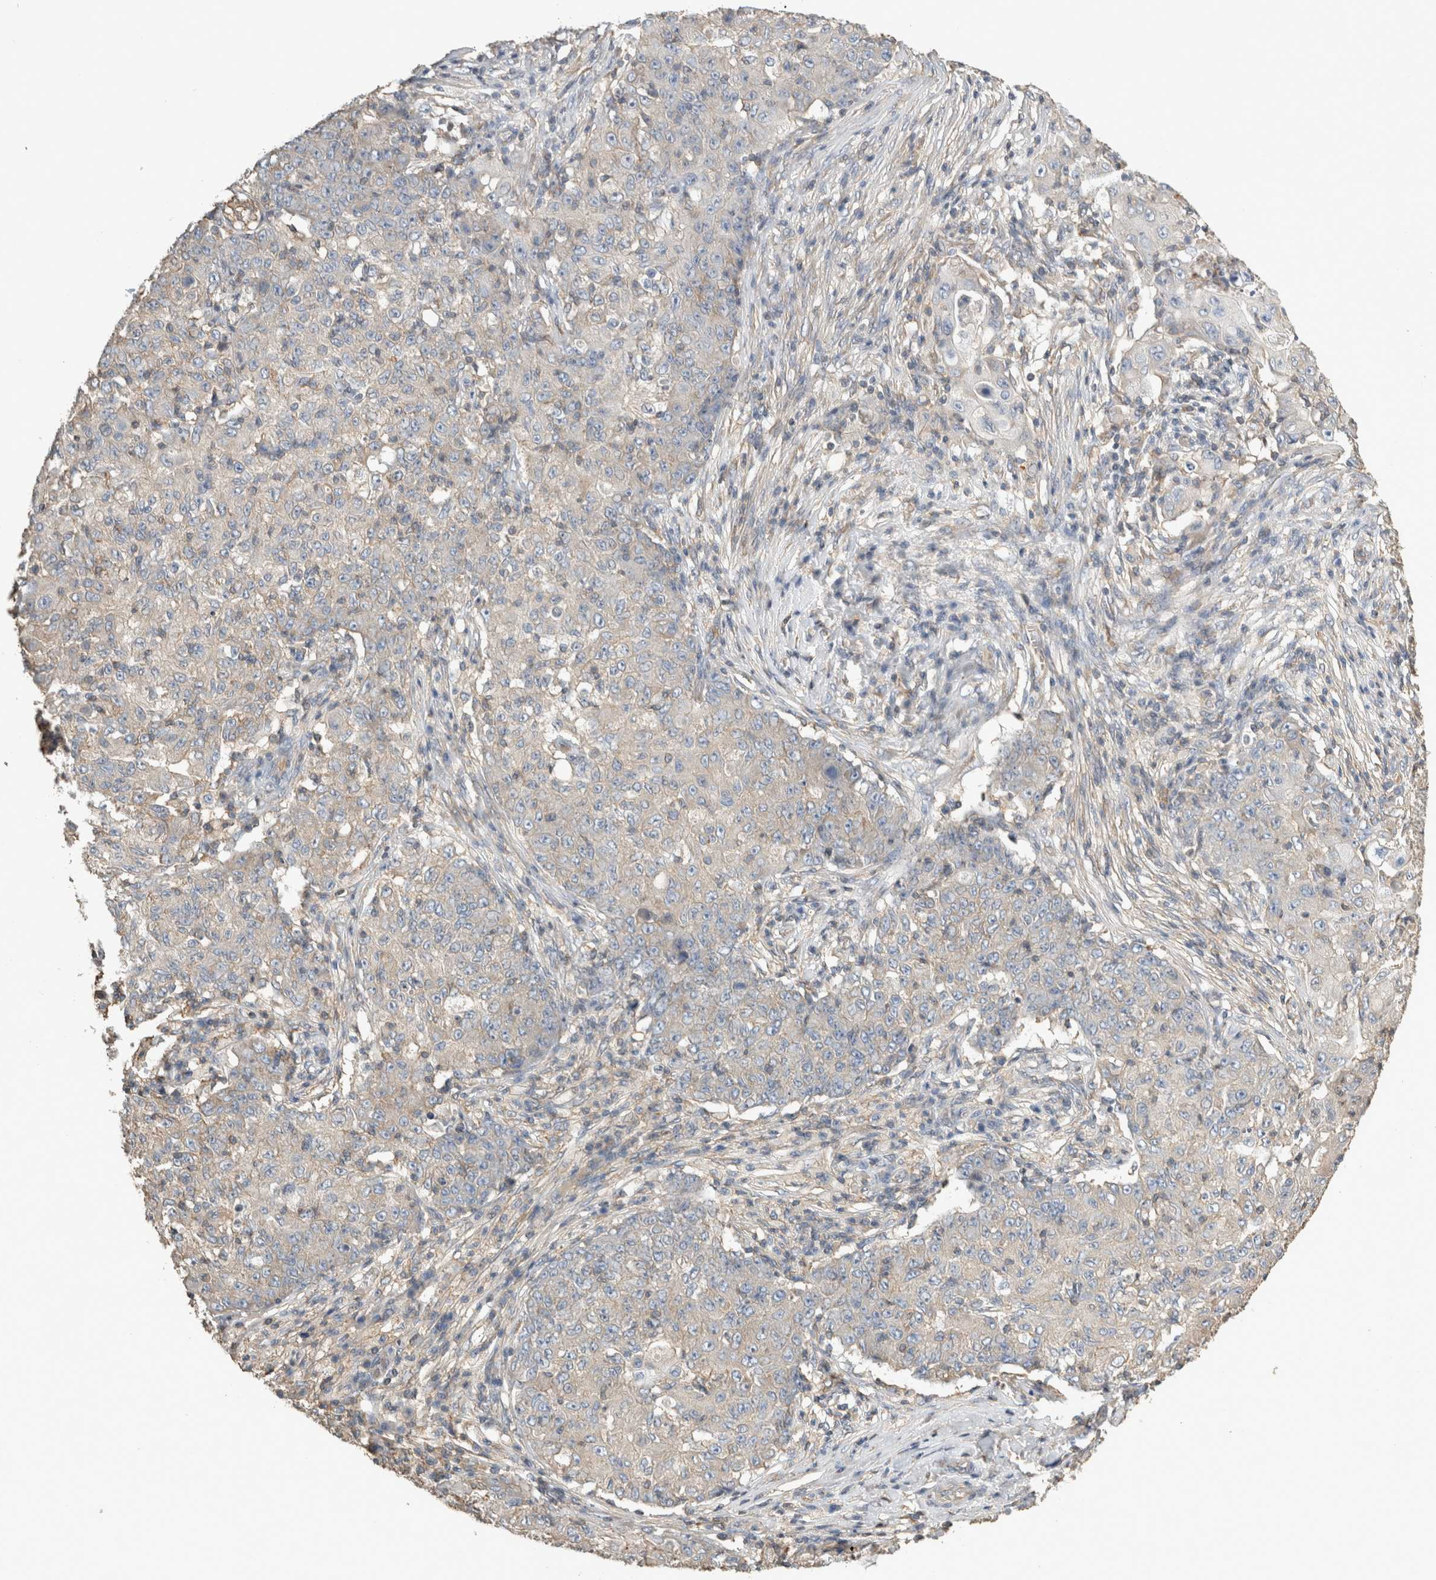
{"staining": {"intensity": "negative", "quantity": "none", "location": "none"}, "tissue": "ovarian cancer", "cell_type": "Tumor cells", "image_type": "cancer", "snomed": [{"axis": "morphology", "description": "Carcinoma, endometroid"}, {"axis": "topography", "description": "Ovary"}], "caption": "This is an IHC histopathology image of human ovarian endometroid carcinoma. There is no expression in tumor cells.", "gene": "EIF4G3", "patient": {"sex": "female", "age": 42}}